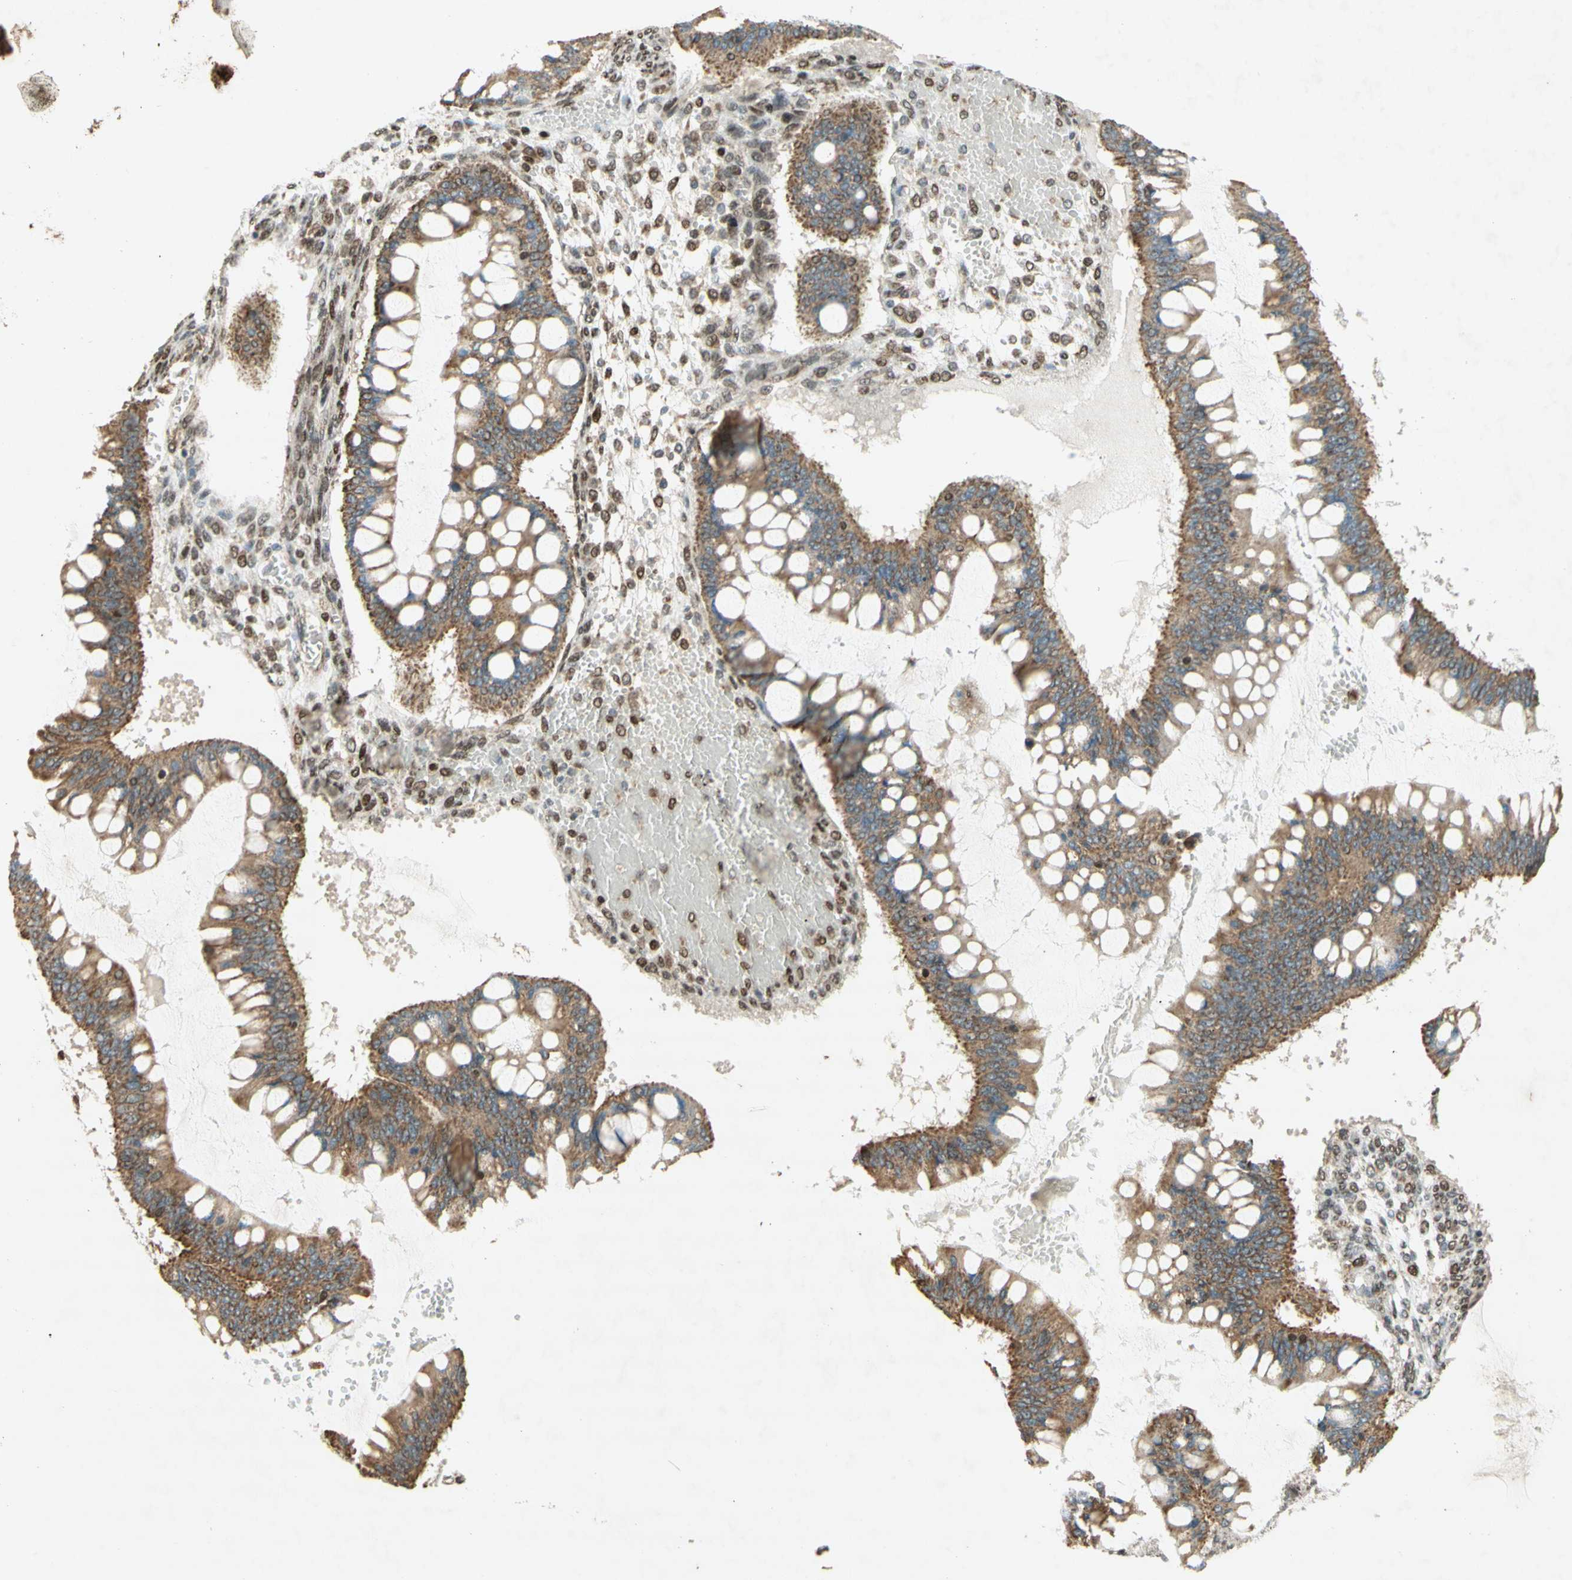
{"staining": {"intensity": "moderate", "quantity": ">75%", "location": "cytoplasmic/membranous"}, "tissue": "ovarian cancer", "cell_type": "Tumor cells", "image_type": "cancer", "snomed": [{"axis": "morphology", "description": "Cystadenocarcinoma, mucinous, NOS"}, {"axis": "topography", "description": "Ovary"}], "caption": "Immunohistochemical staining of human ovarian mucinous cystadenocarcinoma demonstrates medium levels of moderate cytoplasmic/membranous protein expression in about >75% of tumor cells.", "gene": "DNMT3A", "patient": {"sex": "female", "age": 73}}